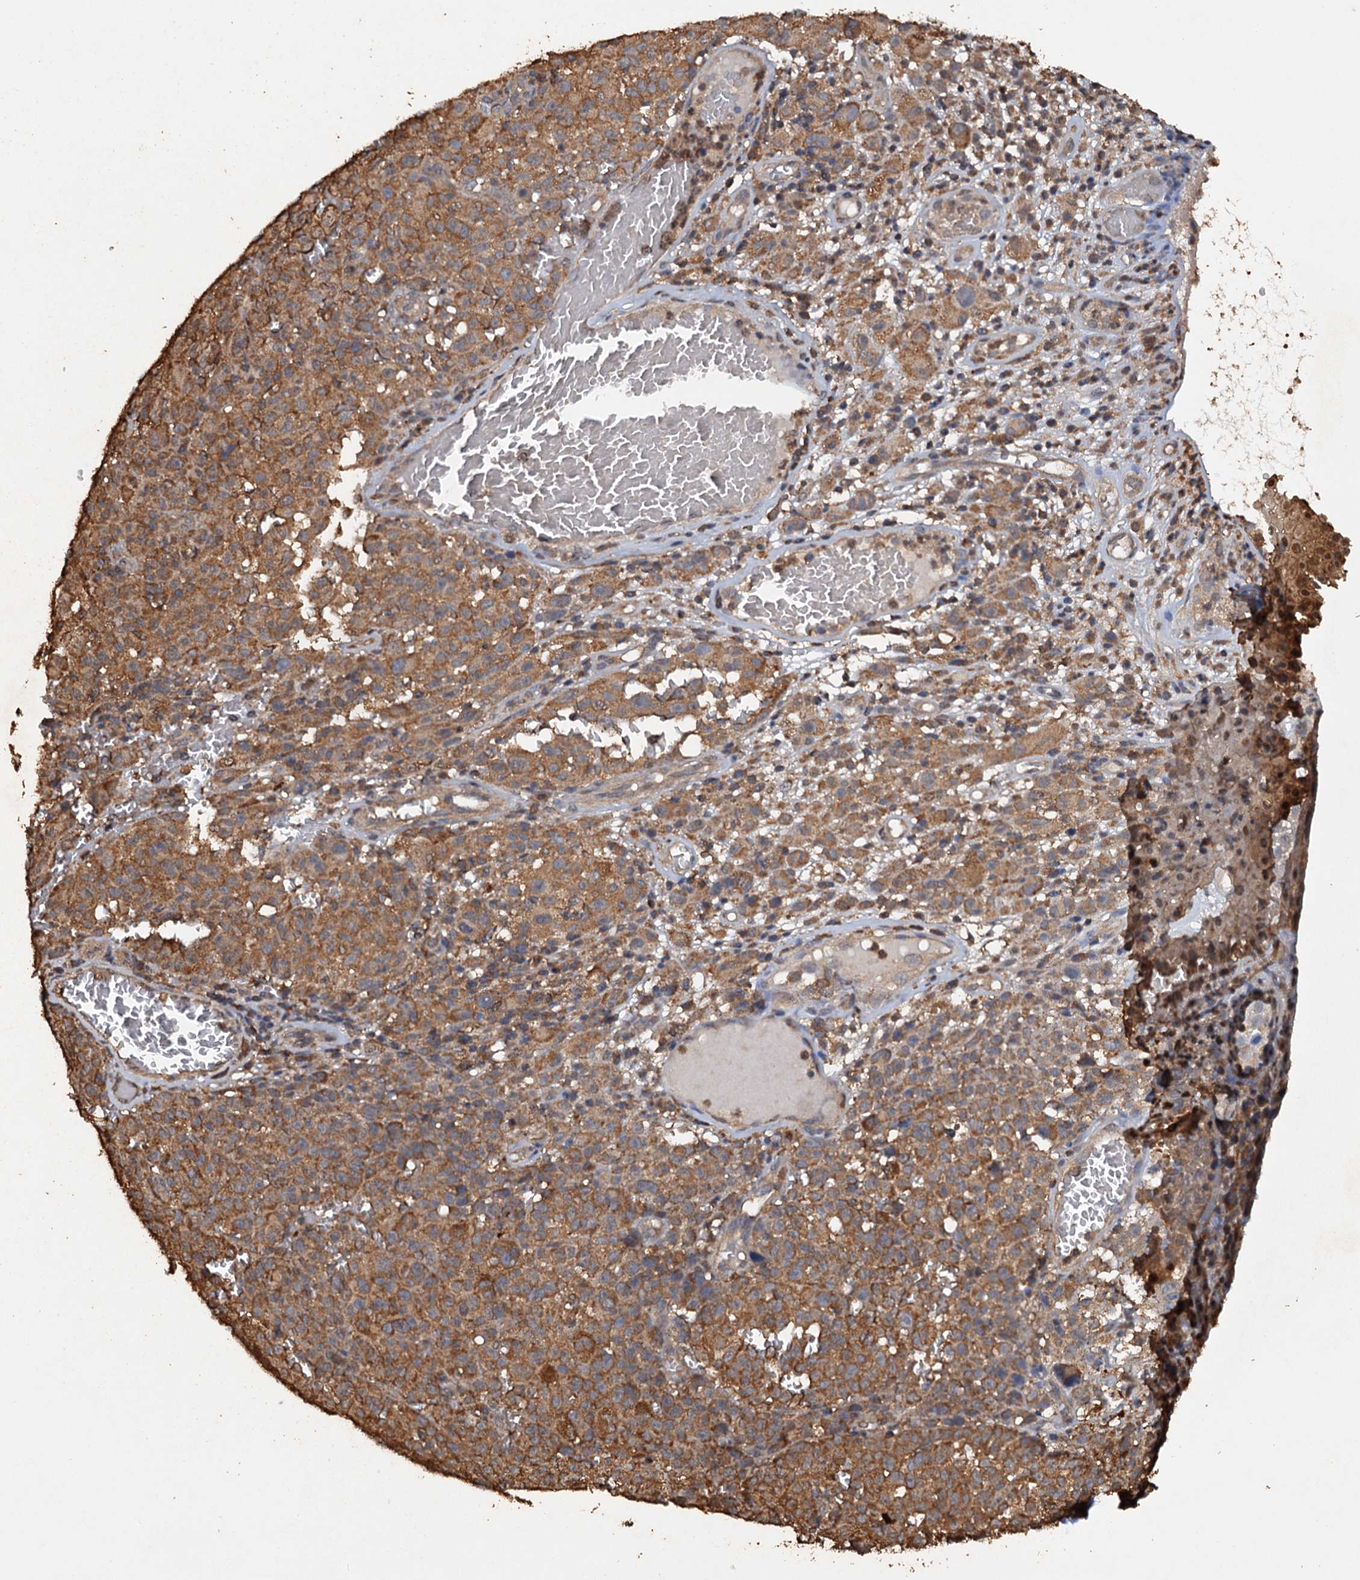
{"staining": {"intensity": "strong", "quantity": ">75%", "location": "cytoplasmic/membranous"}, "tissue": "melanoma", "cell_type": "Tumor cells", "image_type": "cancer", "snomed": [{"axis": "morphology", "description": "Malignant melanoma, NOS"}, {"axis": "topography", "description": "Skin"}], "caption": "Human melanoma stained with a protein marker displays strong staining in tumor cells.", "gene": "PSMD9", "patient": {"sex": "female", "age": 82}}